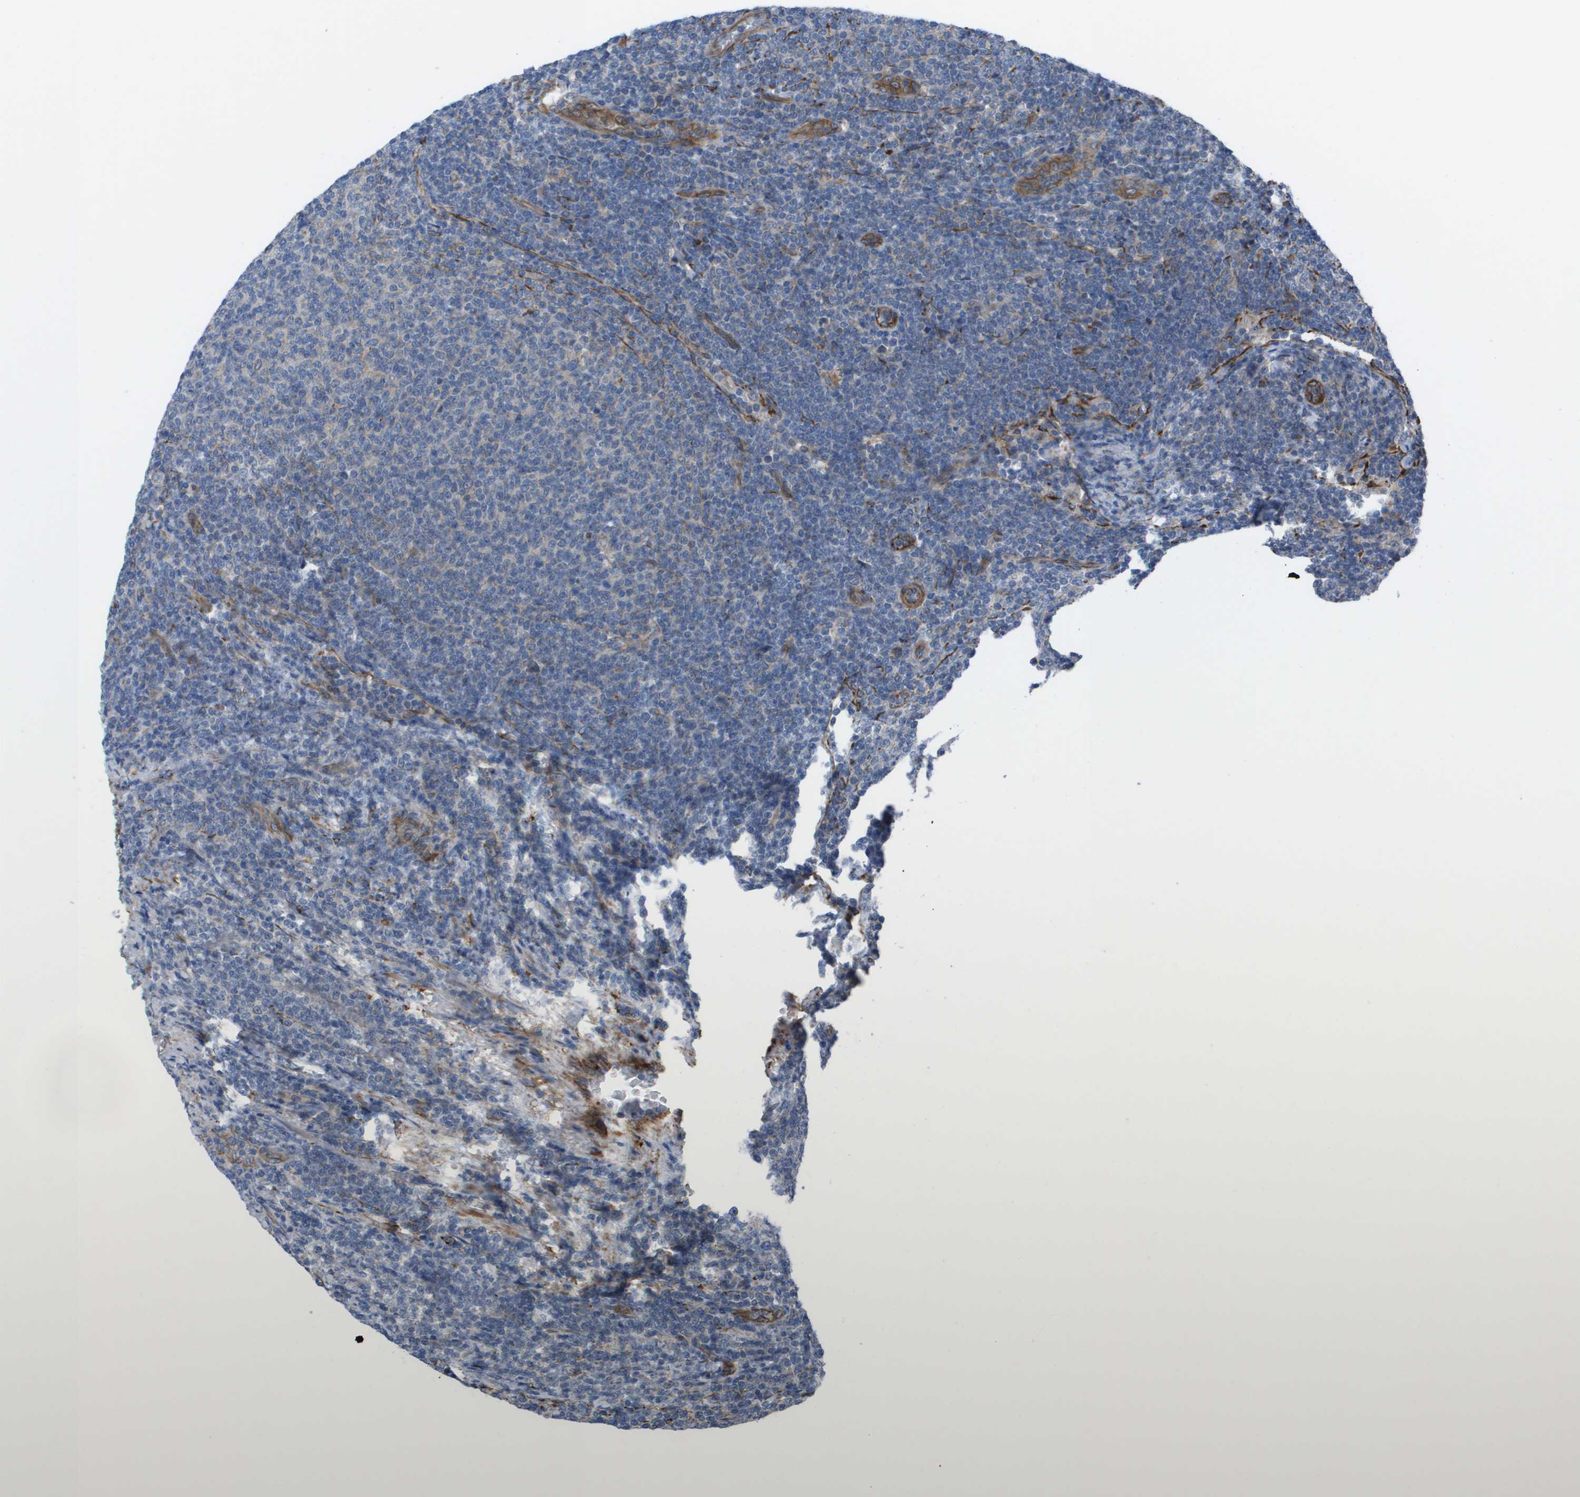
{"staining": {"intensity": "negative", "quantity": "none", "location": "none"}, "tissue": "lymphoma", "cell_type": "Tumor cells", "image_type": "cancer", "snomed": [{"axis": "morphology", "description": "Malignant lymphoma, non-Hodgkin's type, Low grade"}, {"axis": "topography", "description": "Lymph node"}], "caption": "Protein analysis of malignant lymphoma, non-Hodgkin's type (low-grade) displays no significant positivity in tumor cells.", "gene": "SLC6A9", "patient": {"sex": "male", "age": 66}}